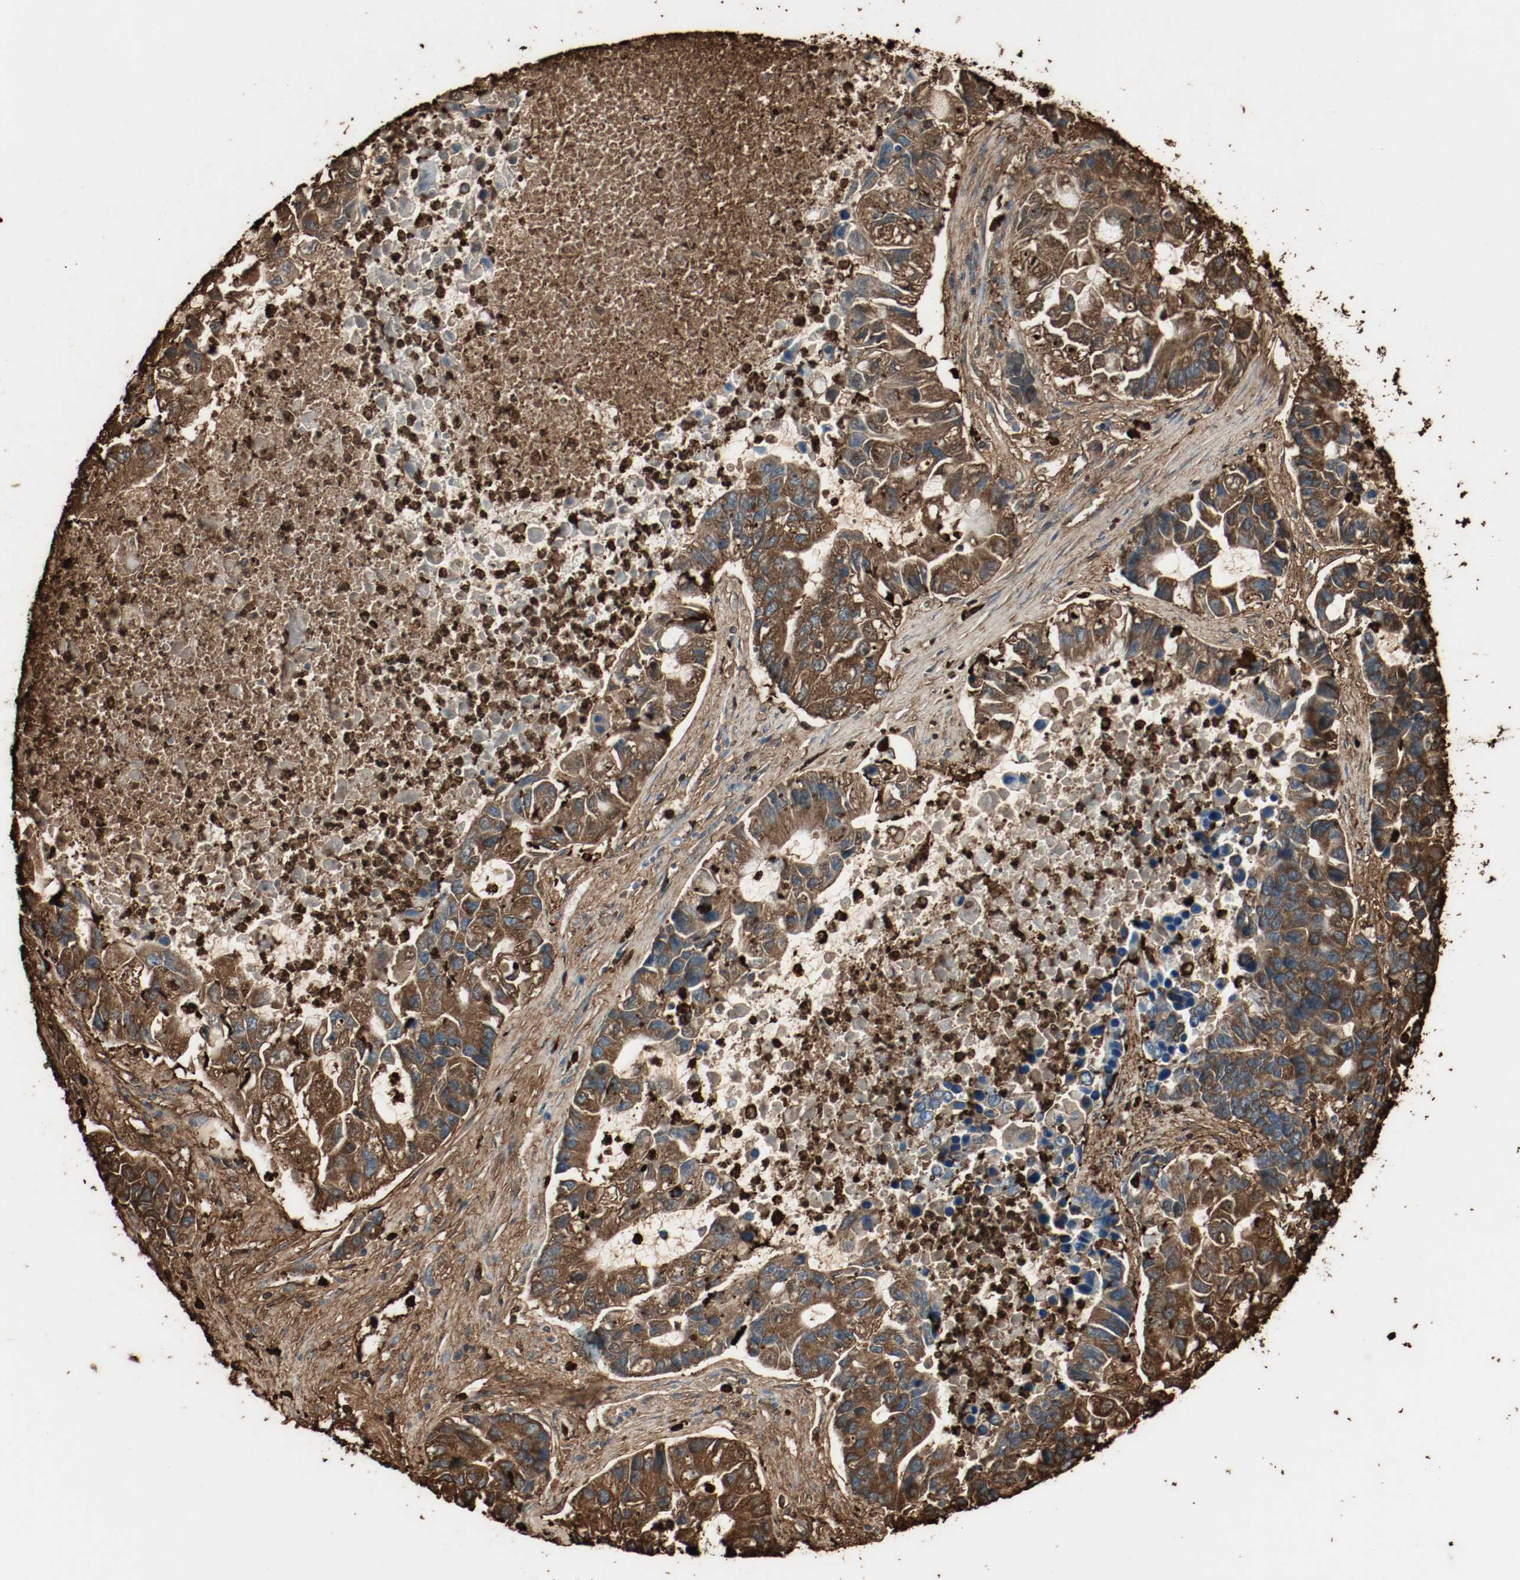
{"staining": {"intensity": "strong", "quantity": ">75%", "location": "cytoplasmic/membranous"}, "tissue": "lung cancer", "cell_type": "Tumor cells", "image_type": "cancer", "snomed": [{"axis": "morphology", "description": "Adenocarcinoma, NOS"}, {"axis": "topography", "description": "Lung"}], "caption": "This image demonstrates lung cancer stained with IHC to label a protein in brown. The cytoplasmic/membranous of tumor cells show strong positivity for the protein. Nuclei are counter-stained blue.", "gene": "S100A9", "patient": {"sex": "female", "age": 51}}